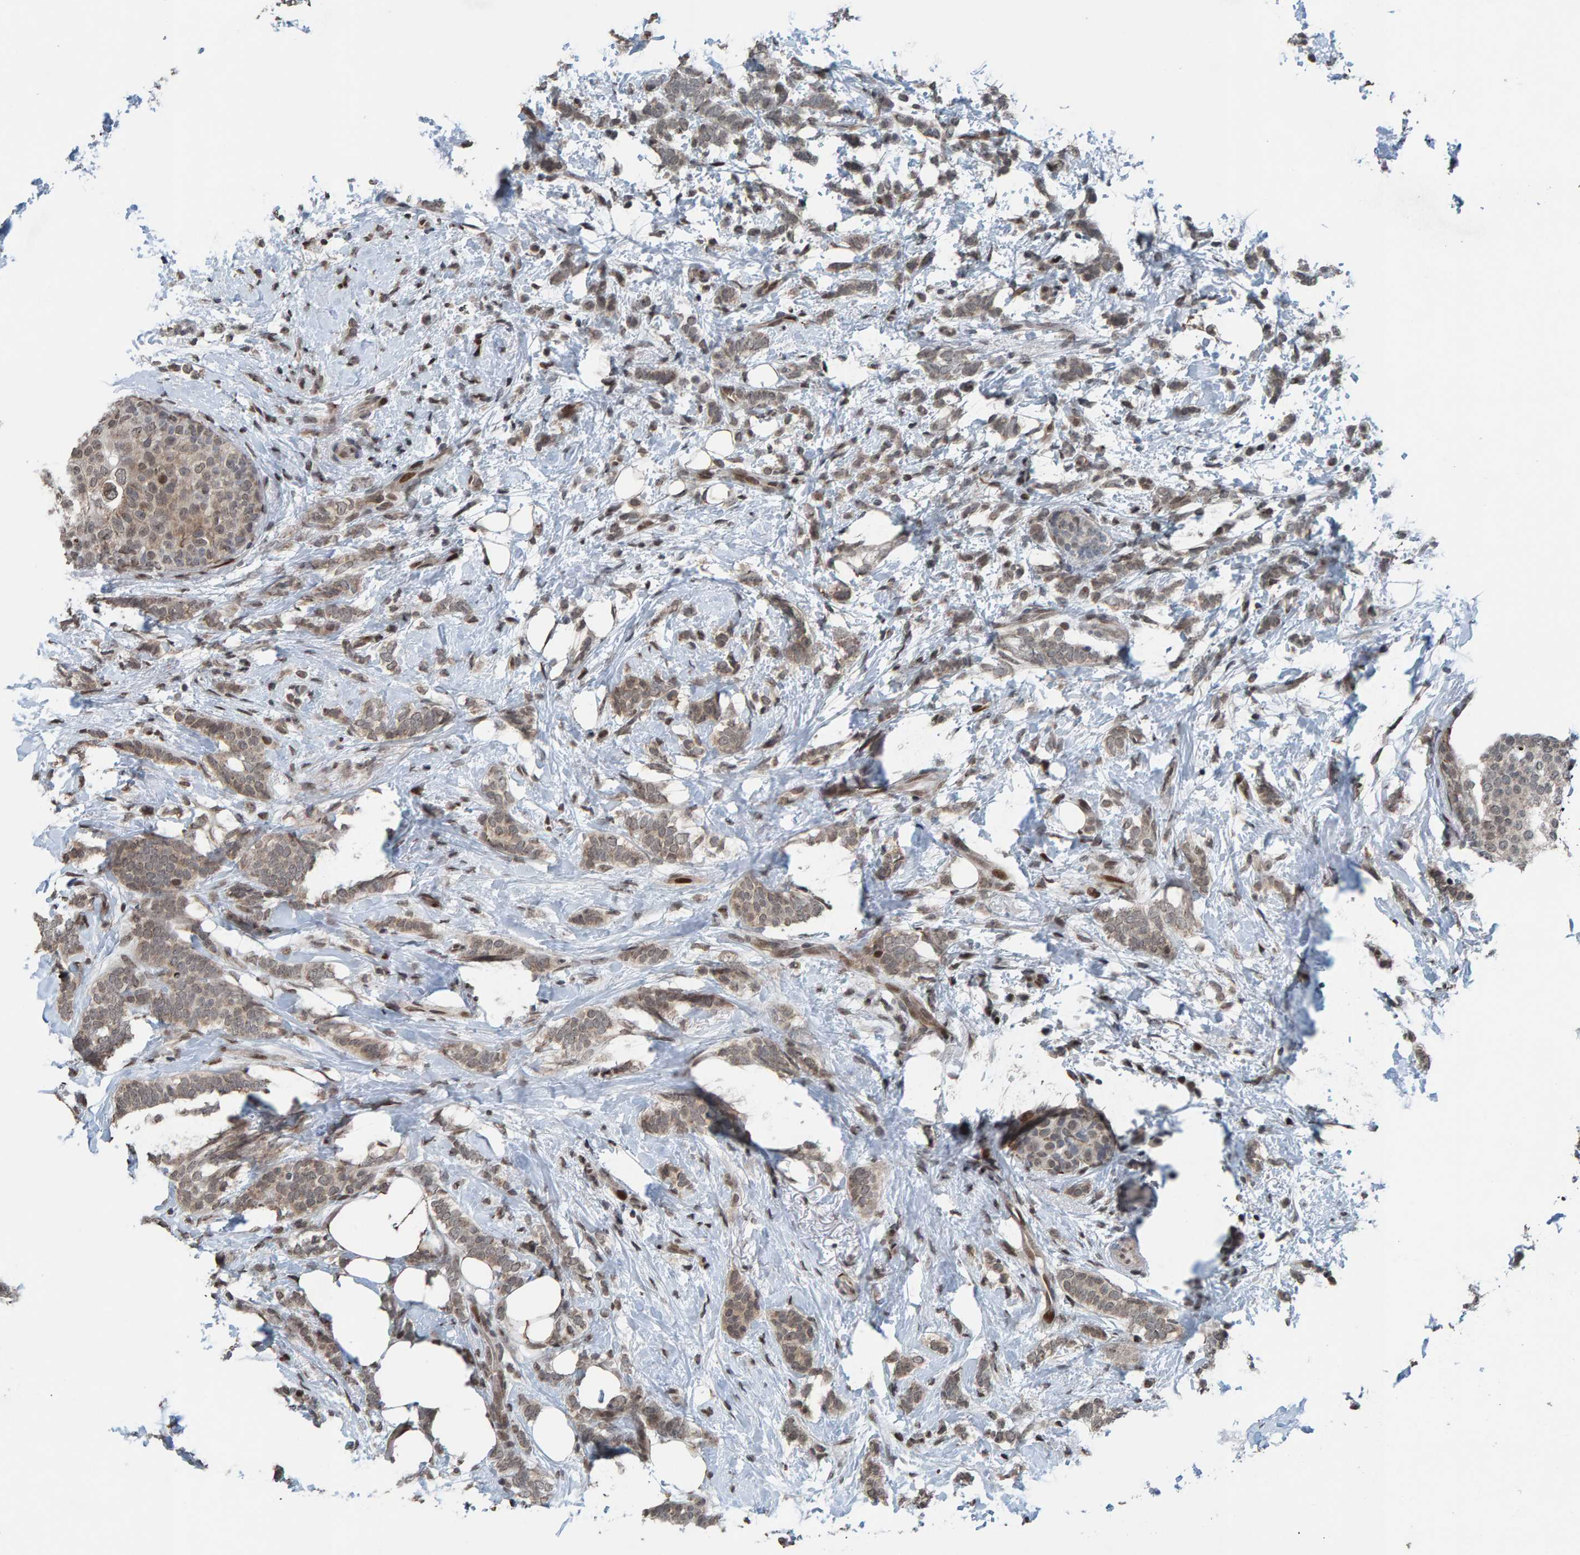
{"staining": {"intensity": "weak", "quantity": "25%-75%", "location": "cytoplasmic/membranous"}, "tissue": "breast cancer", "cell_type": "Tumor cells", "image_type": "cancer", "snomed": [{"axis": "morphology", "description": "Lobular carcinoma"}, {"axis": "topography", "description": "Breast"}], "caption": "IHC of human breast cancer reveals low levels of weak cytoplasmic/membranous positivity in about 25%-75% of tumor cells. The protein is stained brown, and the nuclei are stained in blue (DAB IHC with brightfield microscopy, high magnification).", "gene": "ZNF366", "patient": {"sex": "female", "age": 50}}